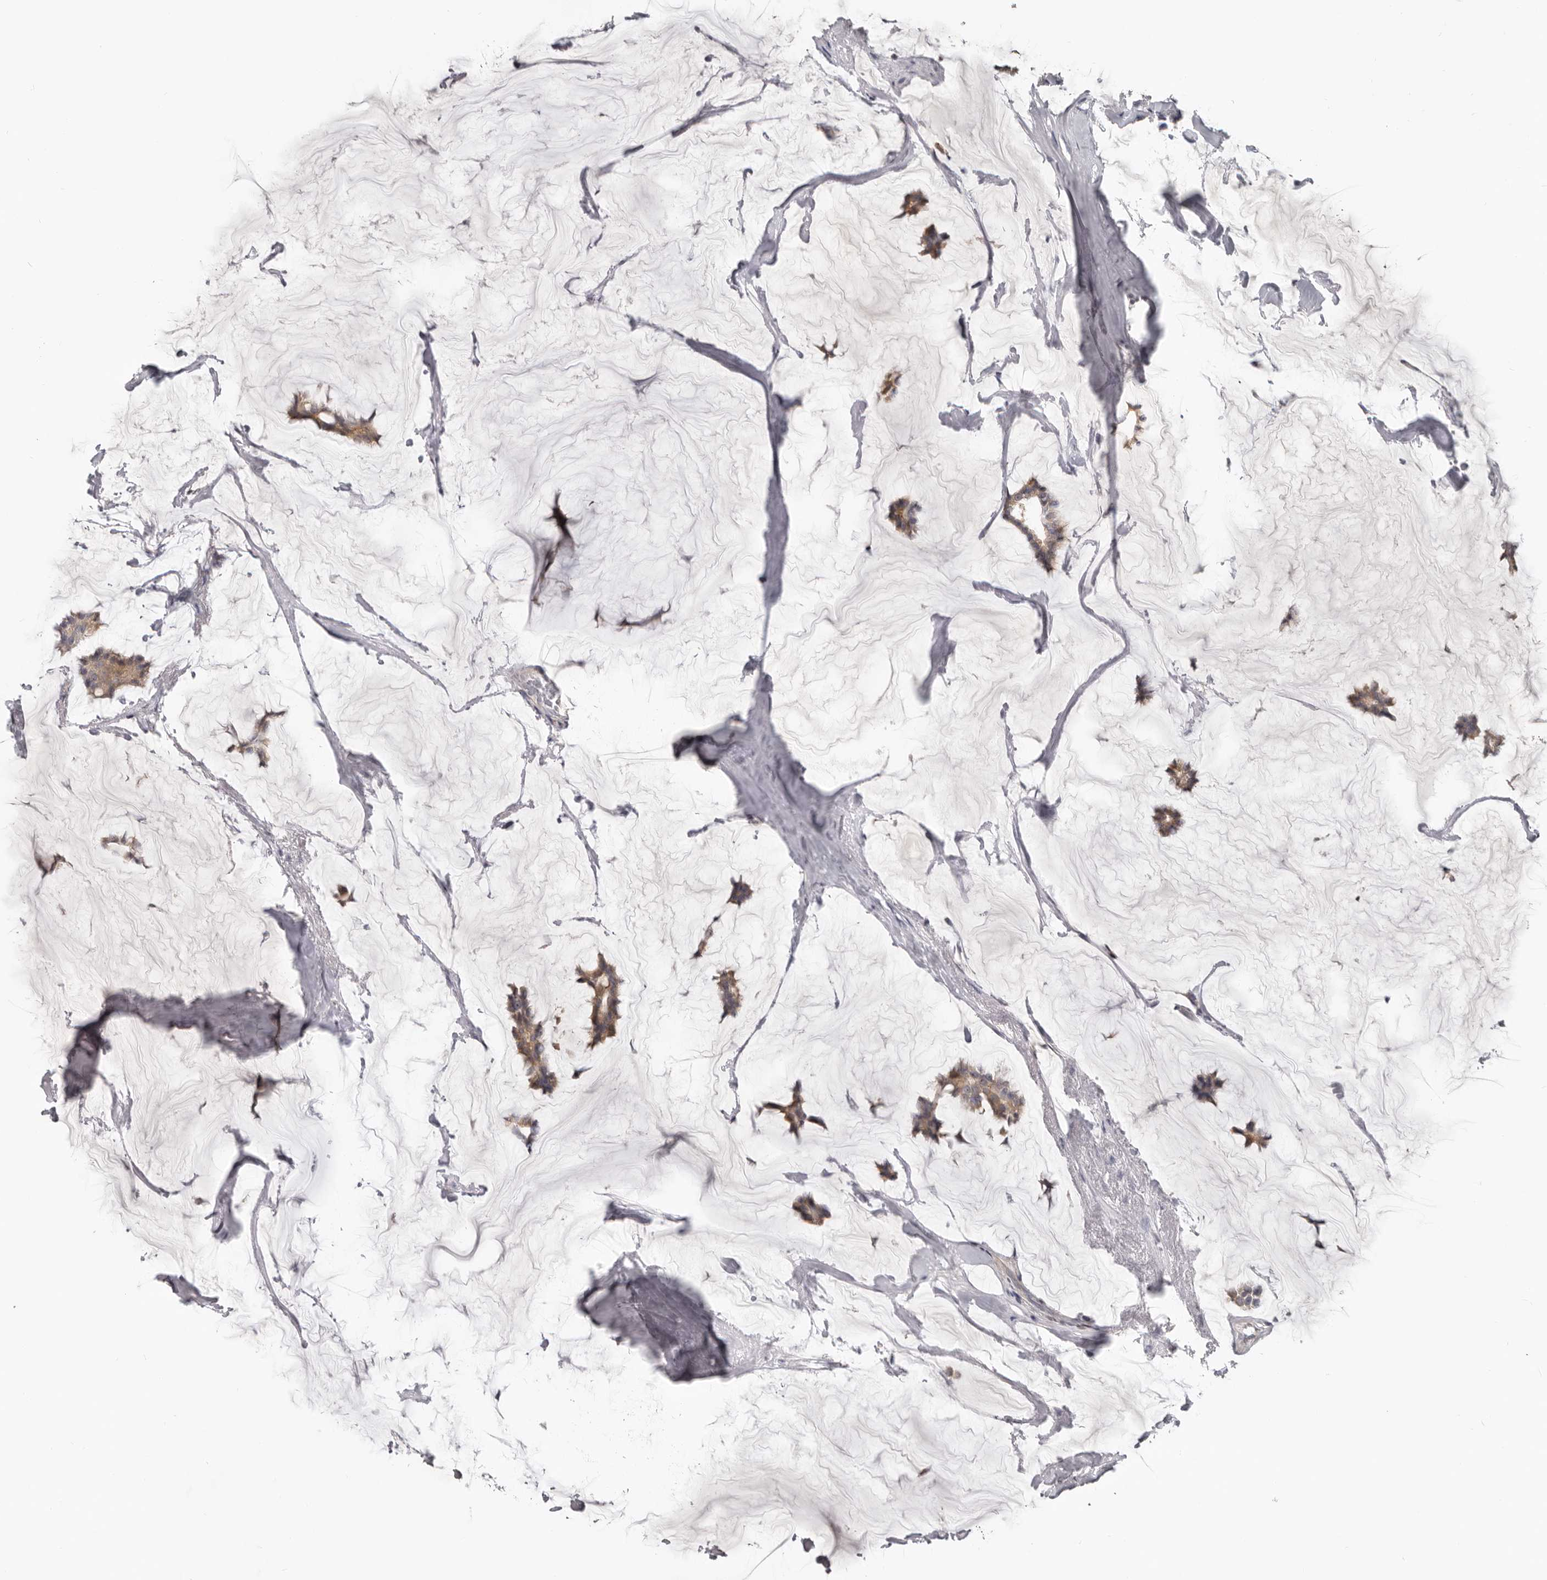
{"staining": {"intensity": "weak", "quantity": ">75%", "location": "cytoplasmic/membranous"}, "tissue": "breast cancer", "cell_type": "Tumor cells", "image_type": "cancer", "snomed": [{"axis": "morphology", "description": "Duct carcinoma"}, {"axis": "topography", "description": "Breast"}], "caption": "Immunohistochemistry (IHC) image of neoplastic tissue: human breast invasive ductal carcinoma stained using immunohistochemistry (IHC) reveals low levels of weak protein expression localized specifically in the cytoplasmic/membranous of tumor cells, appearing as a cytoplasmic/membranous brown color.", "gene": "BAD", "patient": {"sex": "female", "age": 93}}